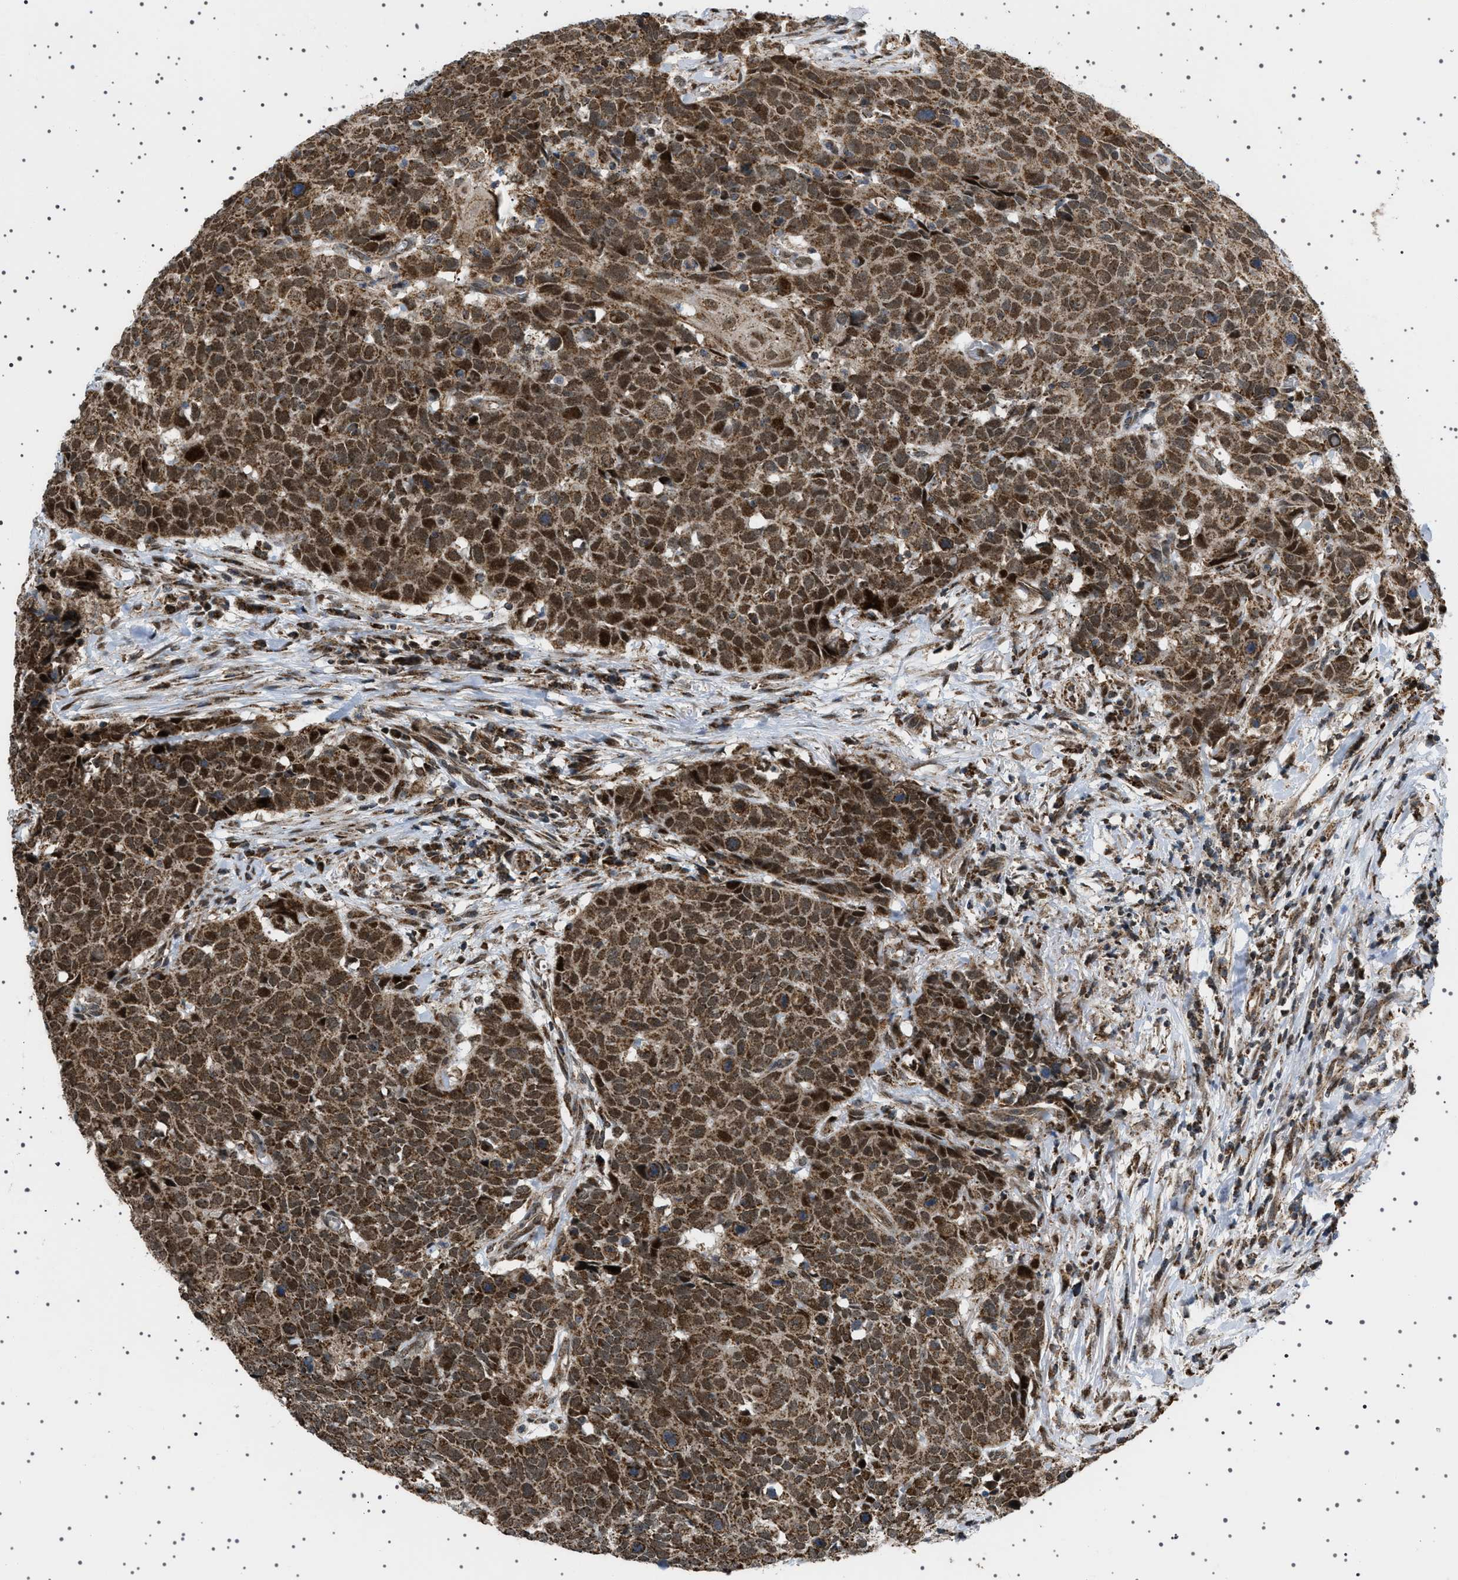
{"staining": {"intensity": "strong", "quantity": ">75%", "location": "cytoplasmic/membranous,nuclear"}, "tissue": "head and neck cancer", "cell_type": "Tumor cells", "image_type": "cancer", "snomed": [{"axis": "morphology", "description": "Squamous cell carcinoma, NOS"}, {"axis": "topography", "description": "Head-Neck"}], "caption": "Approximately >75% of tumor cells in human squamous cell carcinoma (head and neck) show strong cytoplasmic/membranous and nuclear protein expression as visualized by brown immunohistochemical staining.", "gene": "MELK", "patient": {"sex": "male", "age": 66}}